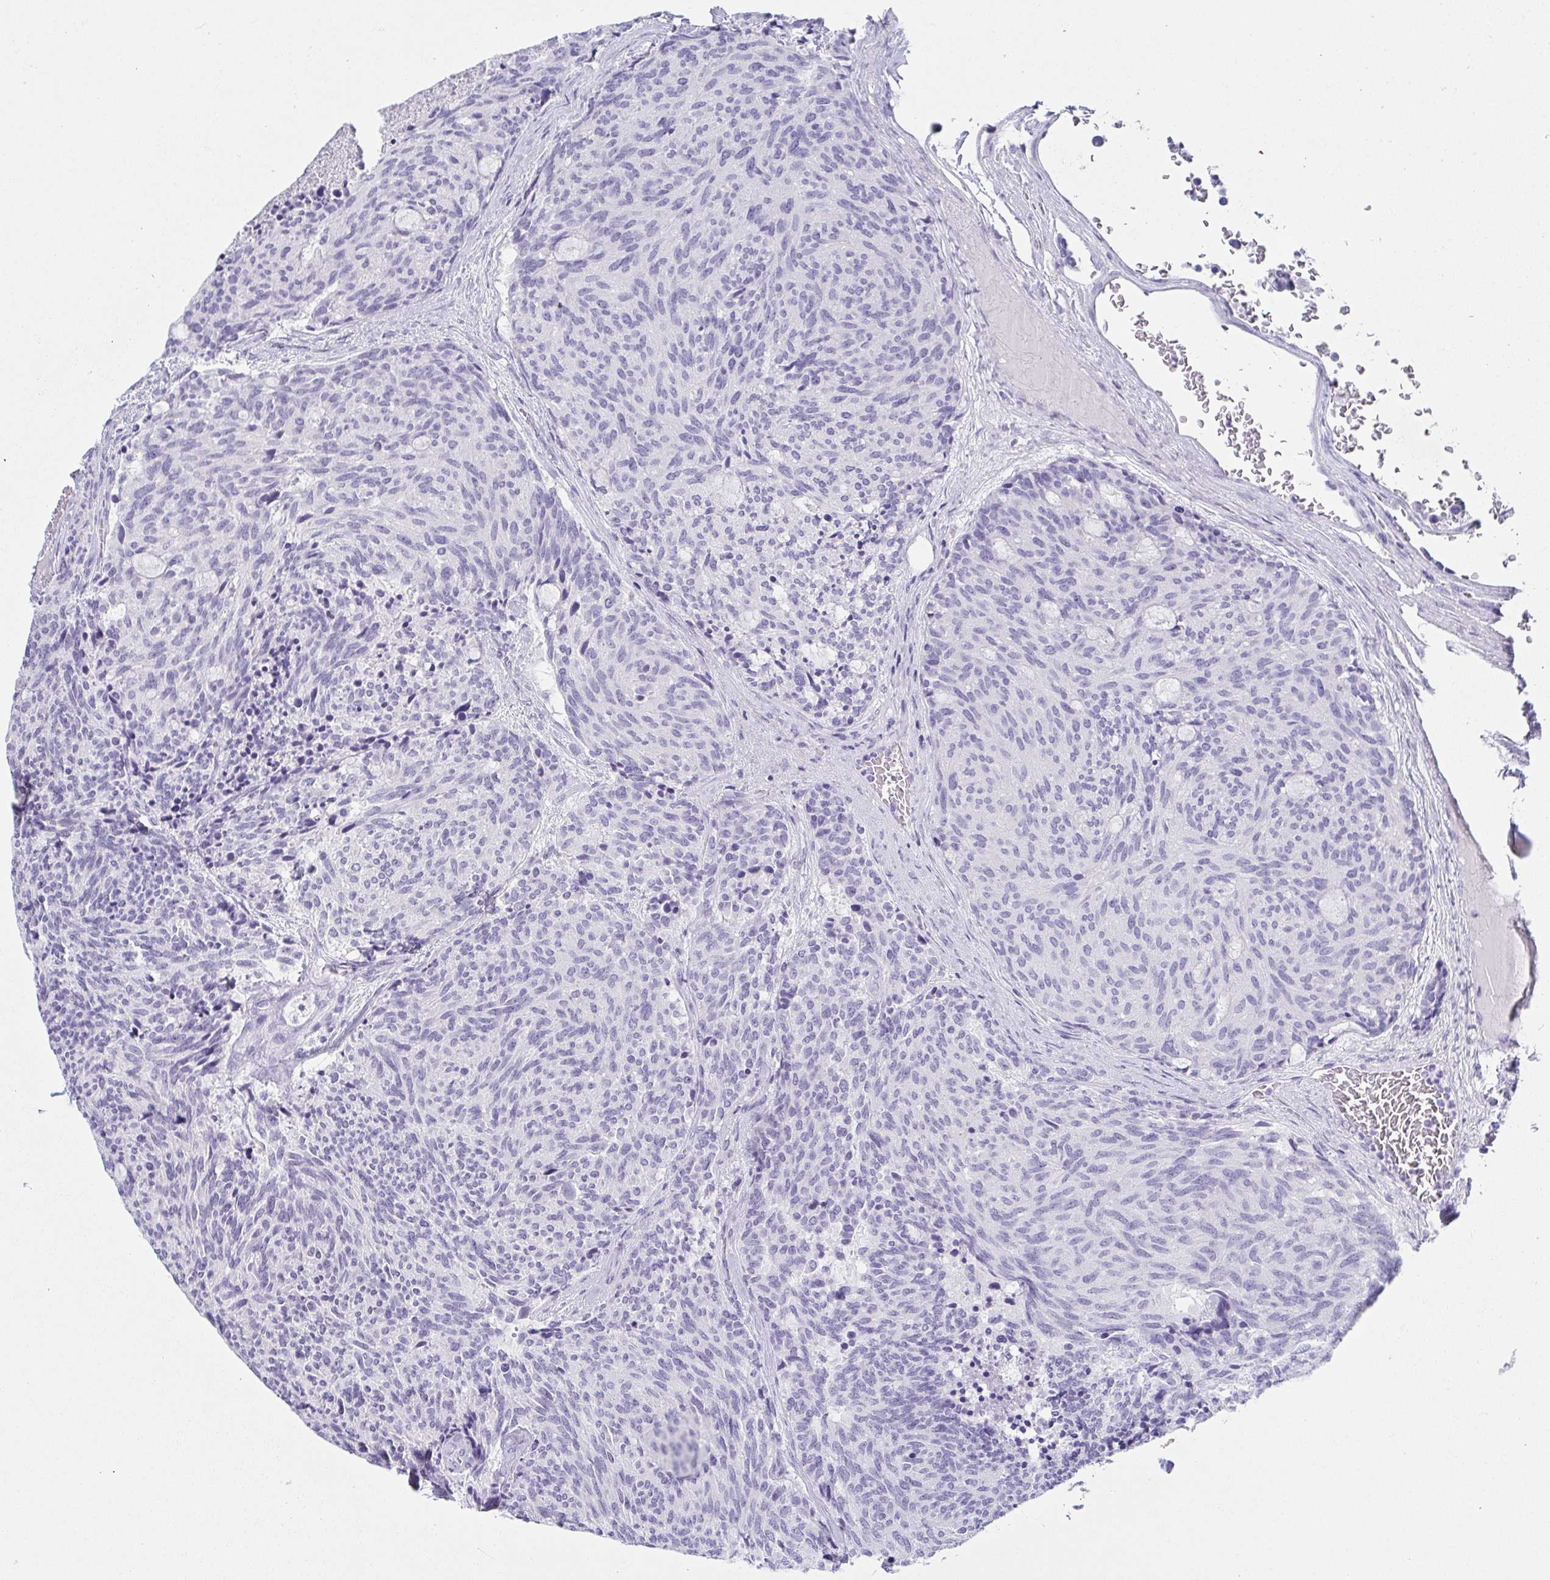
{"staining": {"intensity": "negative", "quantity": "none", "location": "none"}, "tissue": "carcinoid", "cell_type": "Tumor cells", "image_type": "cancer", "snomed": [{"axis": "morphology", "description": "Carcinoid, malignant, NOS"}, {"axis": "topography", "description": "Pancreas"}], "caption": "Tumor cells are negative for protein expression in human carcinoid. The staining is performed using DAB brown chromogen with nuclei counter-stained in using hematoxylin.", "gene": "ZG16B", "patient": {"sex": "female", "age": 54}}